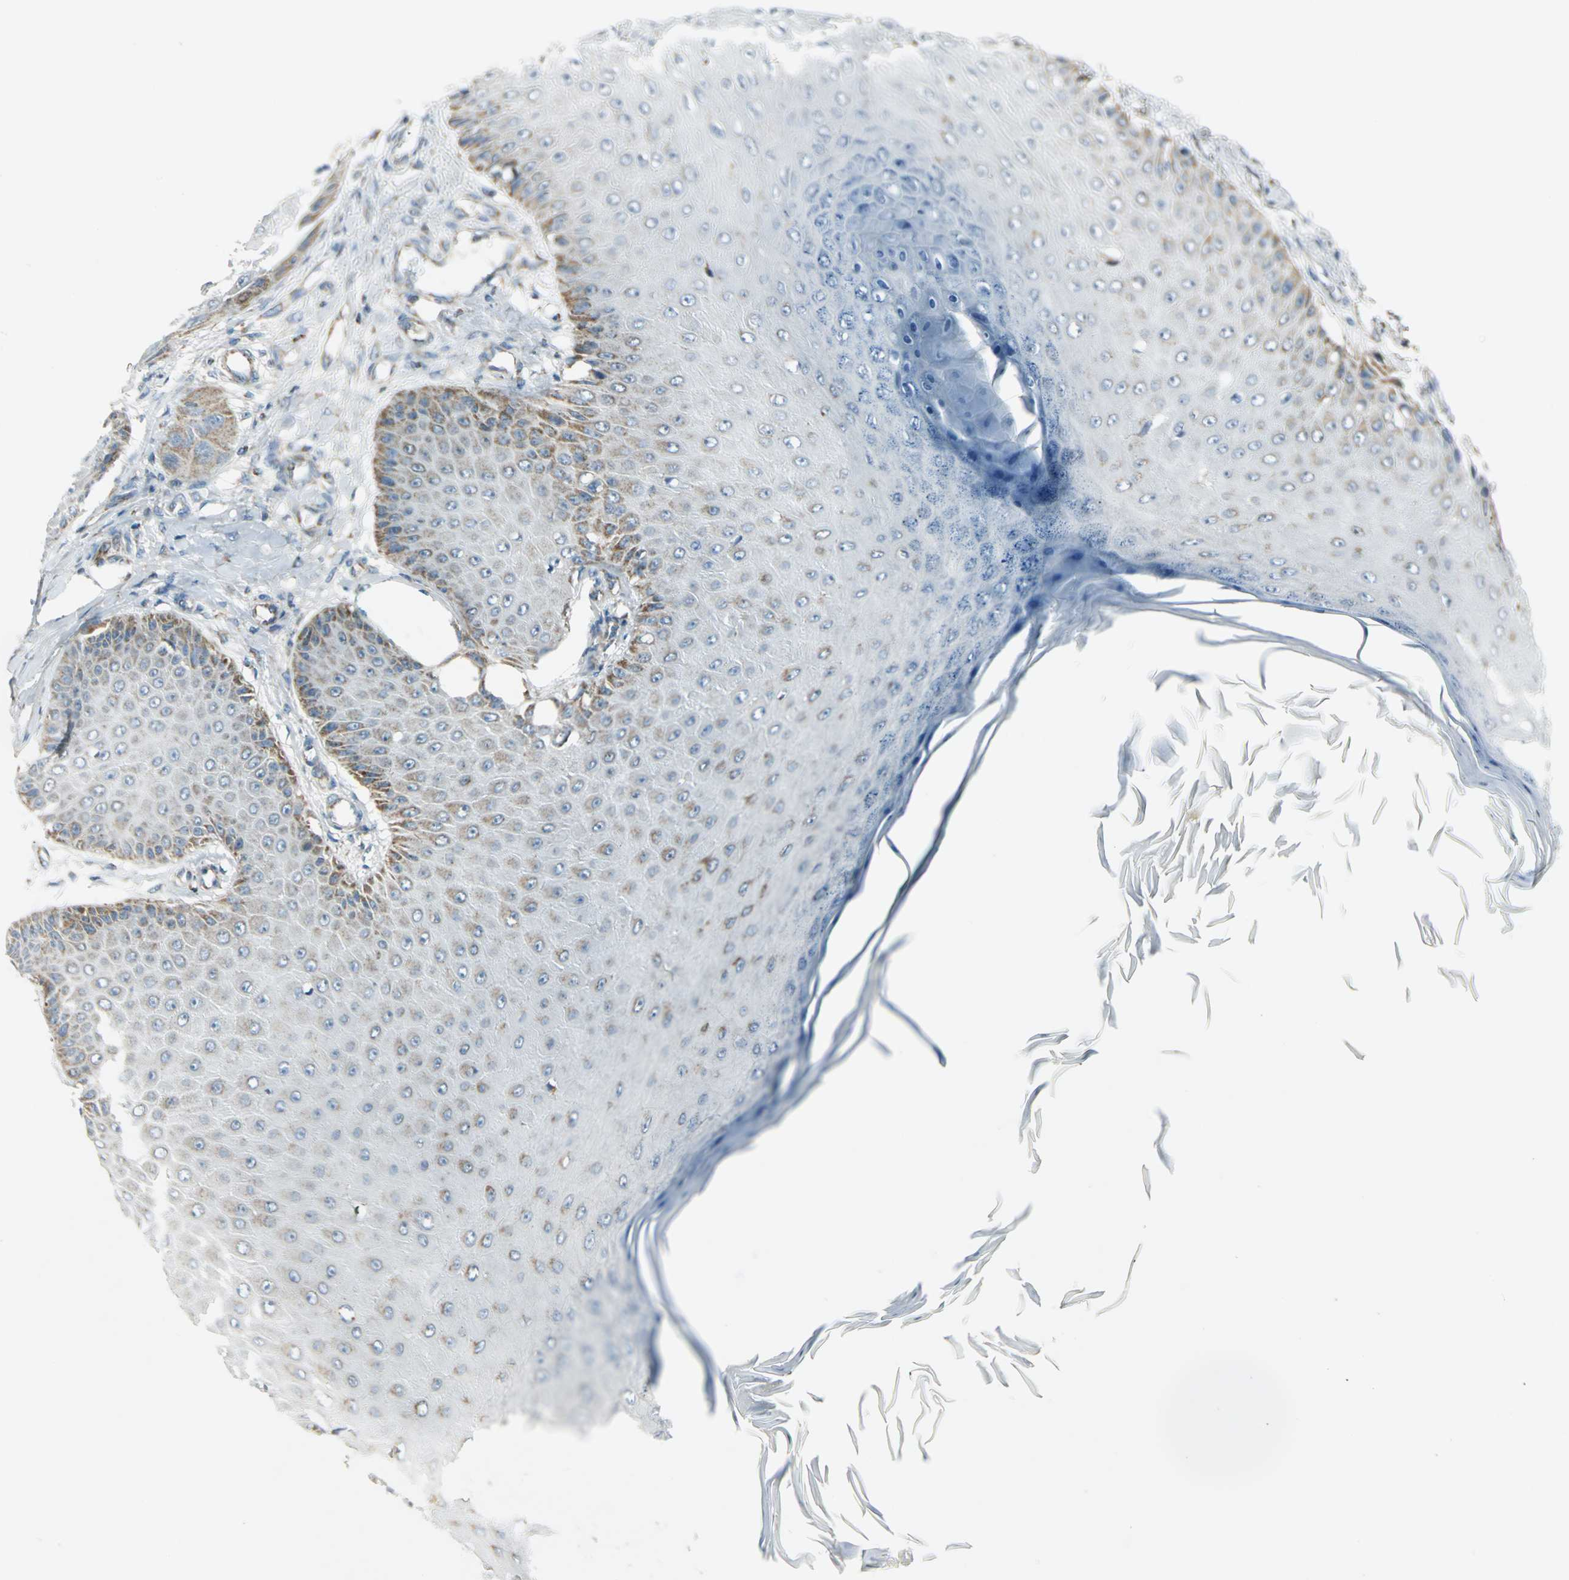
{"staining": {"intensity": "moderate", "quantity": "<25%", "location": "cytoplasmic/membranous"}, "tissue": "skin cancer", "cell_type": "Tumor cells", "image_type": "cancer", "snomed": [{"axis": "morphology", "description": "Squamous cell carcinoma, NOS"}, {"axis": "topography", "description": "Skin"}], "caption": "Skin squamous cell carcinoma tissue reveals moderate cytoplasmic/membranous positivity in approximately <25% of tumor cells, visualized by immunohistochemistry.", "gene": "ACADM", "patient": {"sex": "female", "age": 40}}